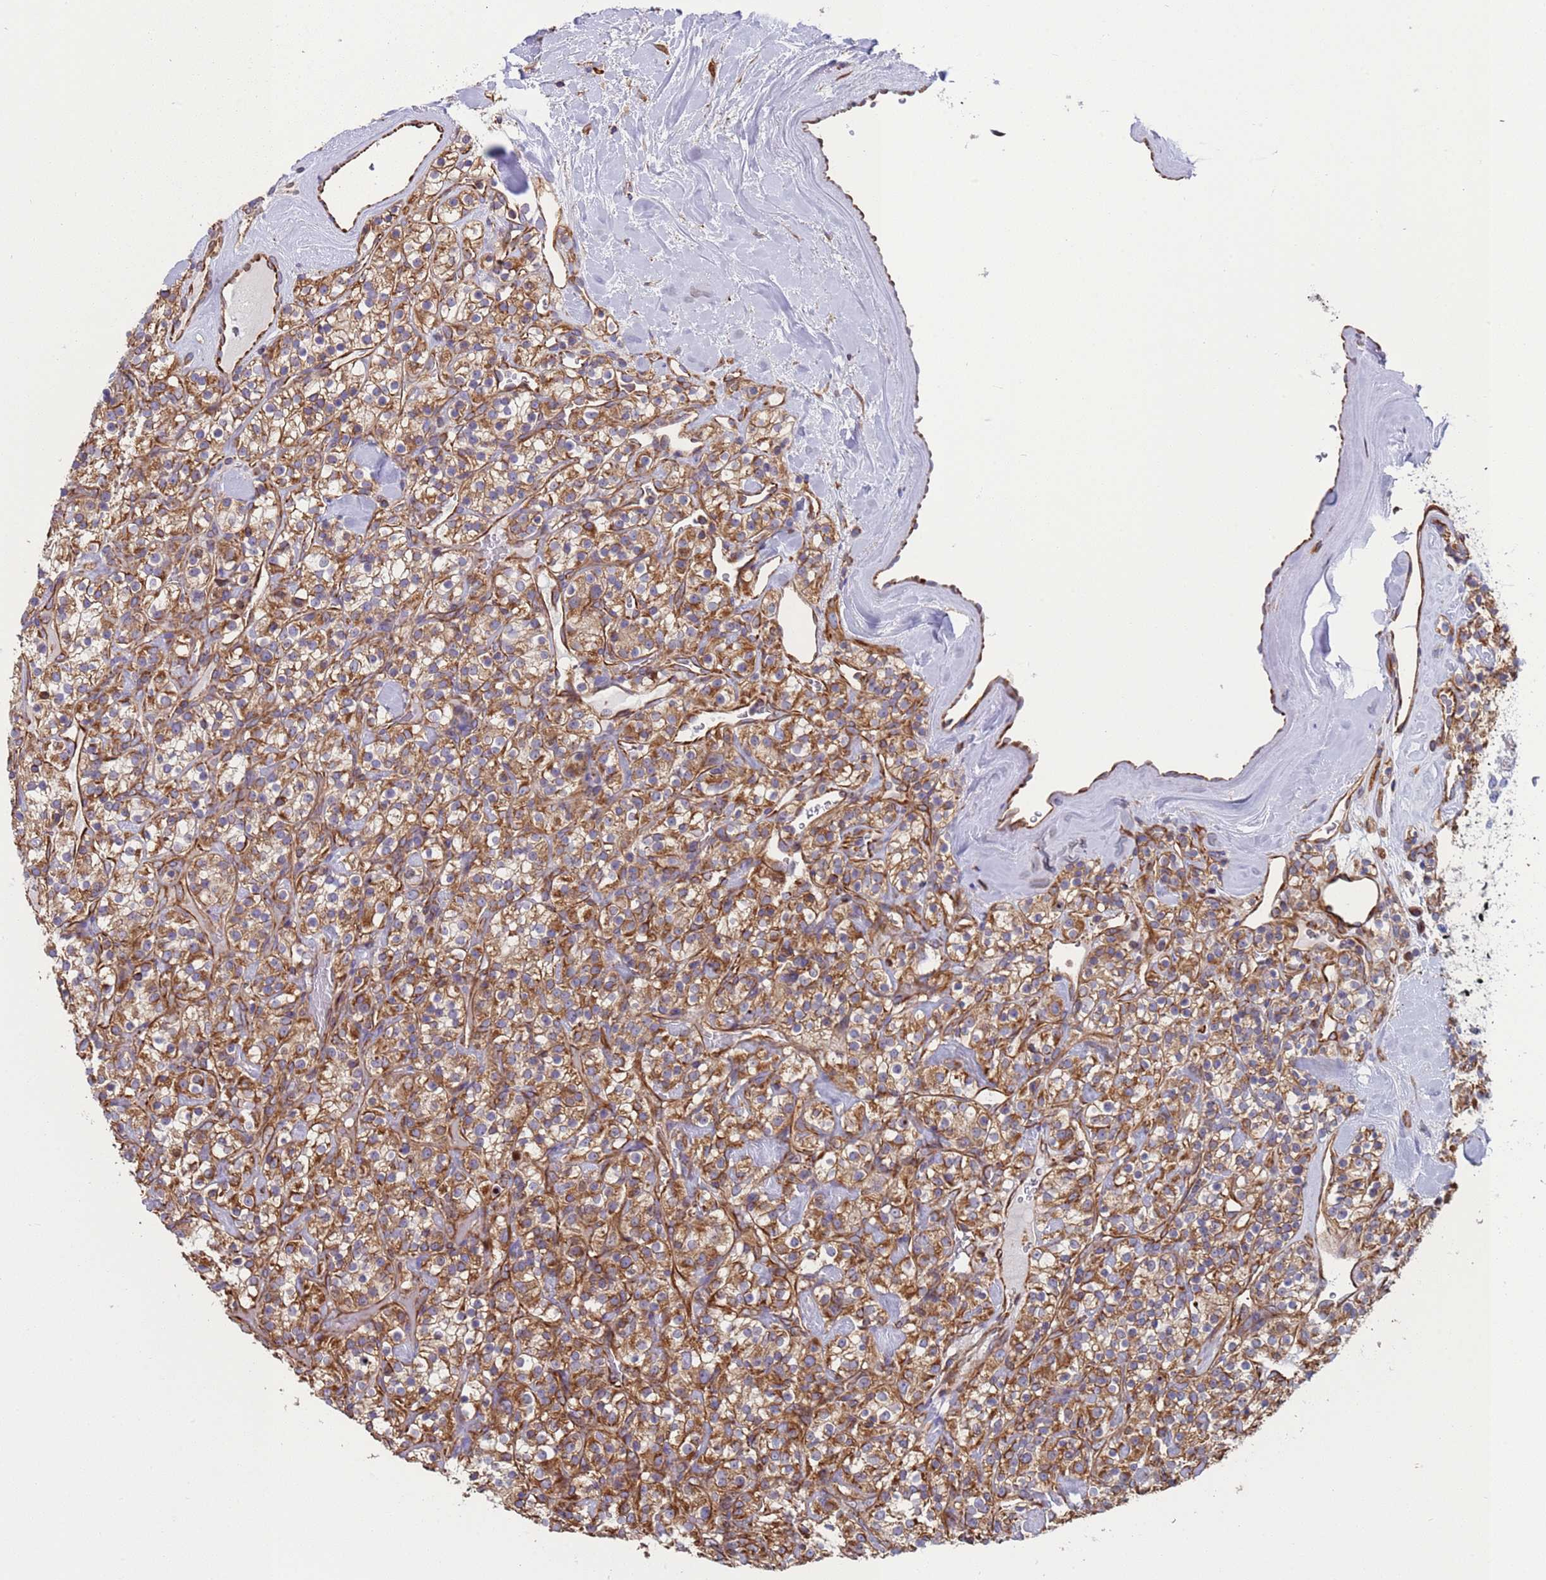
{"staining": {"intensity": "moderate", "quantity": ">75%", "location": "cytoplasmic/membranous"}, "tissue": "renal cancer", "cell_type": "Tumor cells", "image_type": "cancer", "snomed": [{"axis": "morphology", "description": "Adenocarcinoma, NOS"}, {"axis": "topography", "description": "Kidney"}], "caption": "A brown stain labels moderate cytoplasmic/membranous expression of a protein in renal cancer tumor cells.", "gene": "NUDT12", "patient": {"sex": "male", "age": 77}}